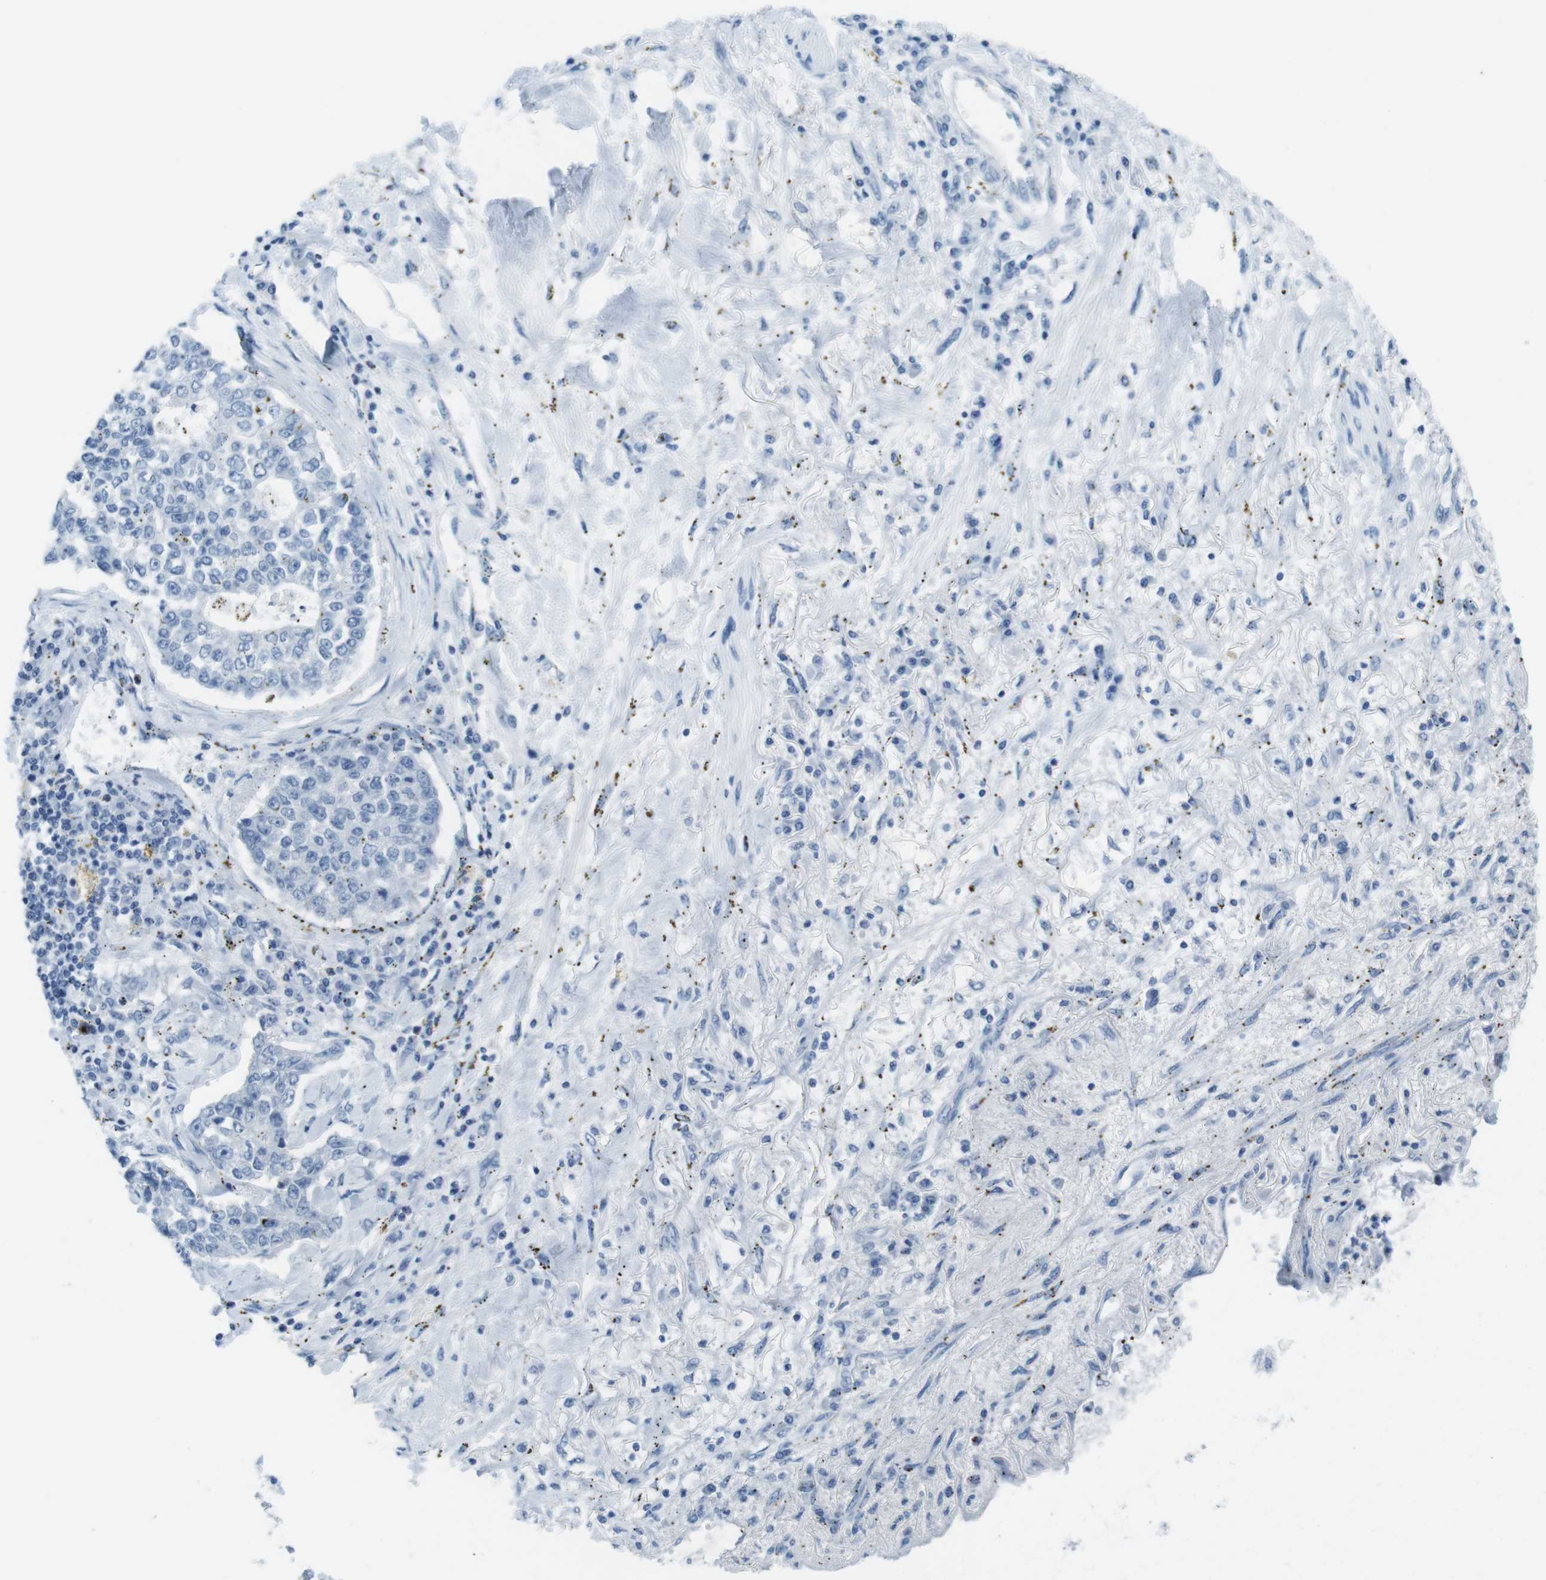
{"staining": {"intensity": "negative", "quantity": "none", "location": "none"}, "tissue": "lung cancer", "cell_type": "Tumor cells", "image_type": "cancer", "snomed": [{"axis": "morphology", "description": "Adenocarcinoma, NOS"}, {"axis": "topography", "description": "Lung"}], "caption": "Immunohistochemical staining of human lung cancer reveals no significant staining in tumor cells.", "gene": "TMEM207", "patient": {"sex": "male", "age": 49}}